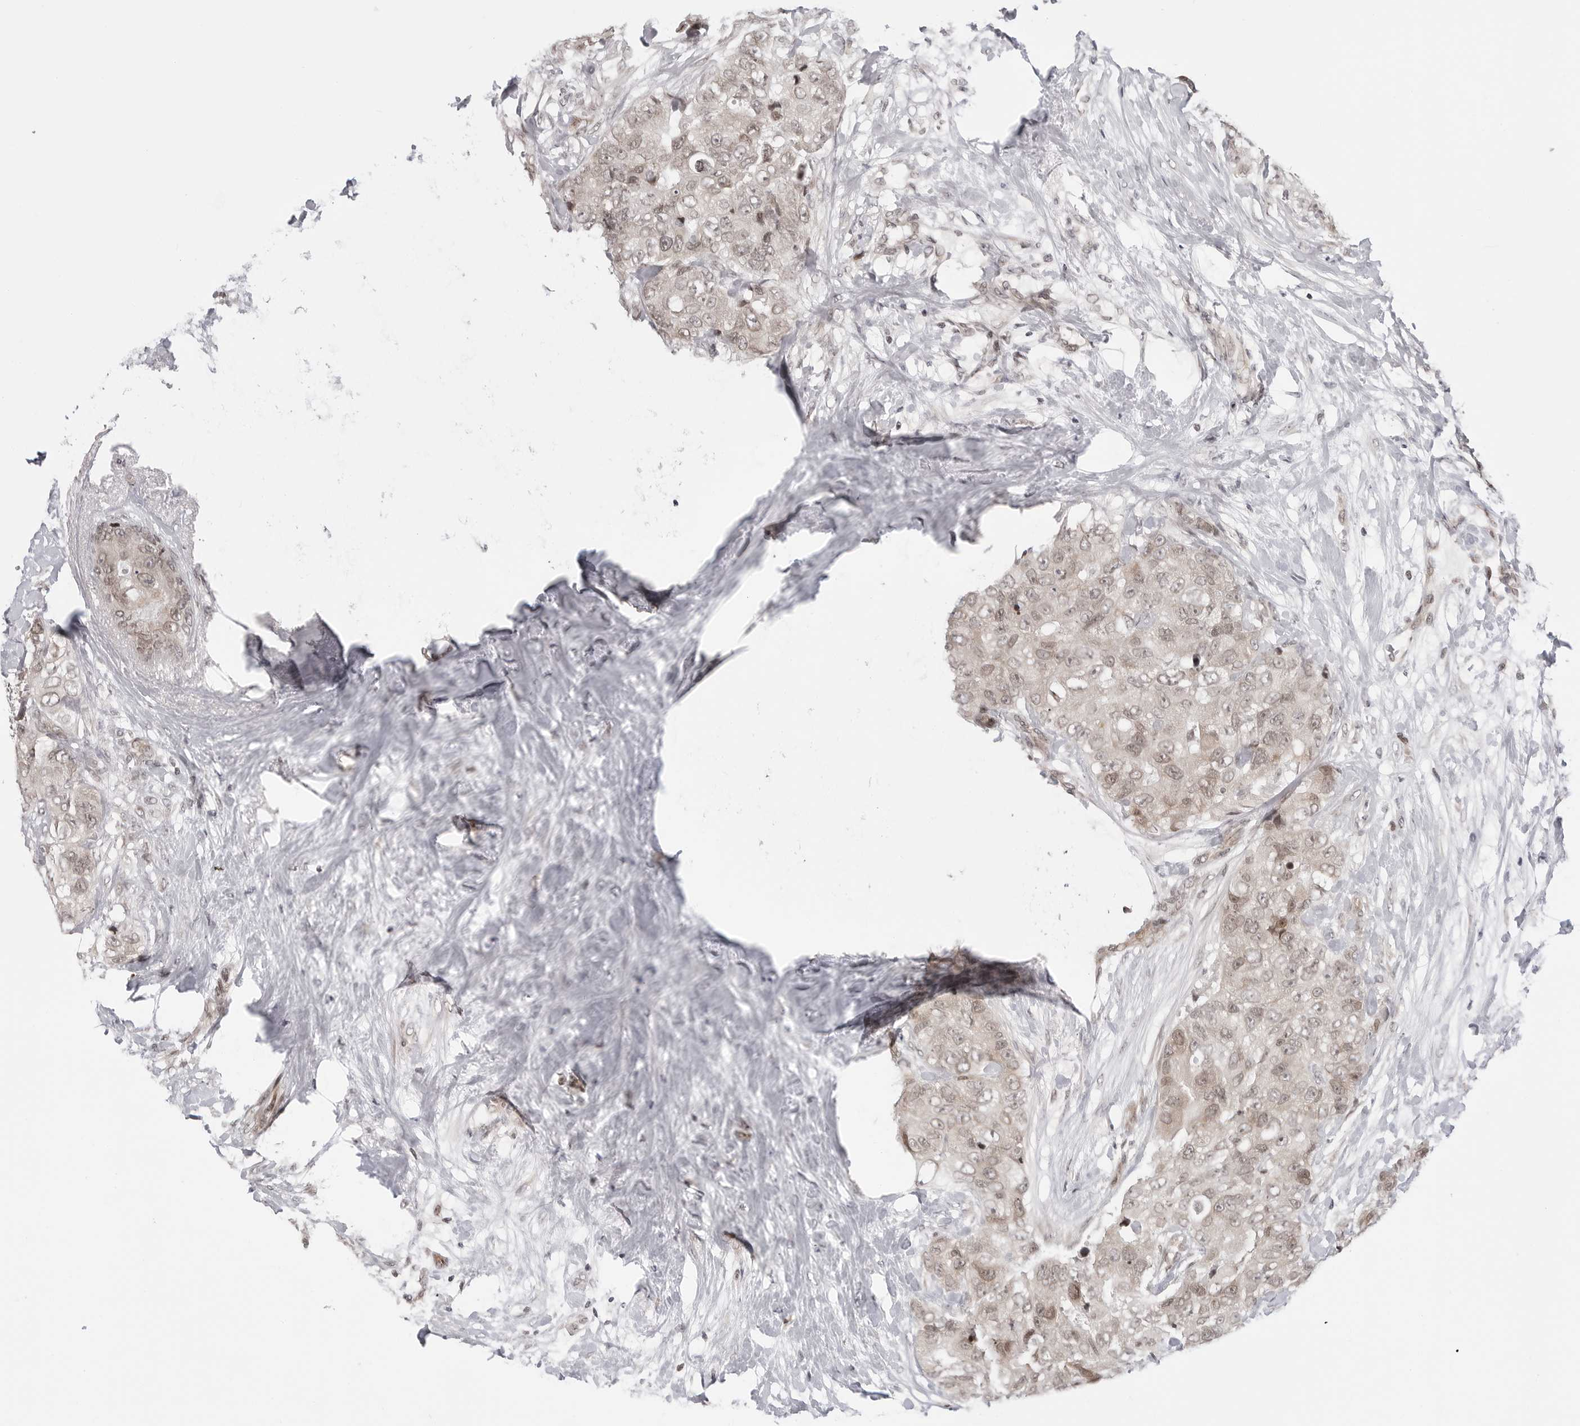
{"staining": {"intensity": "weak", "quantity": "<25%", "location": "cytoplasmic/membranous,nuclear"}, "tissue": "breast cancer", "cell_type": "Tumor cells", "image_type": "cancer", "snomed": [{"axis": "morphology", "description": "Duct carcinoma"}, {"axis": "topography", "description": "Breast"}], "caption": "Immunohistochemistry histopathology image of neoplastic tissue: human breast cancer stained with DAB (3,3'-diaminobenzidine) demonstrates no significant protein positivity in tumor cells. (Brightfield microscopy of DAB (3,3'-diaminobenzidine) immunohistochemistry (IHC) at high magnification).", "gene": "C8orf33", "patient": {"sex": "female", "age": 62}}